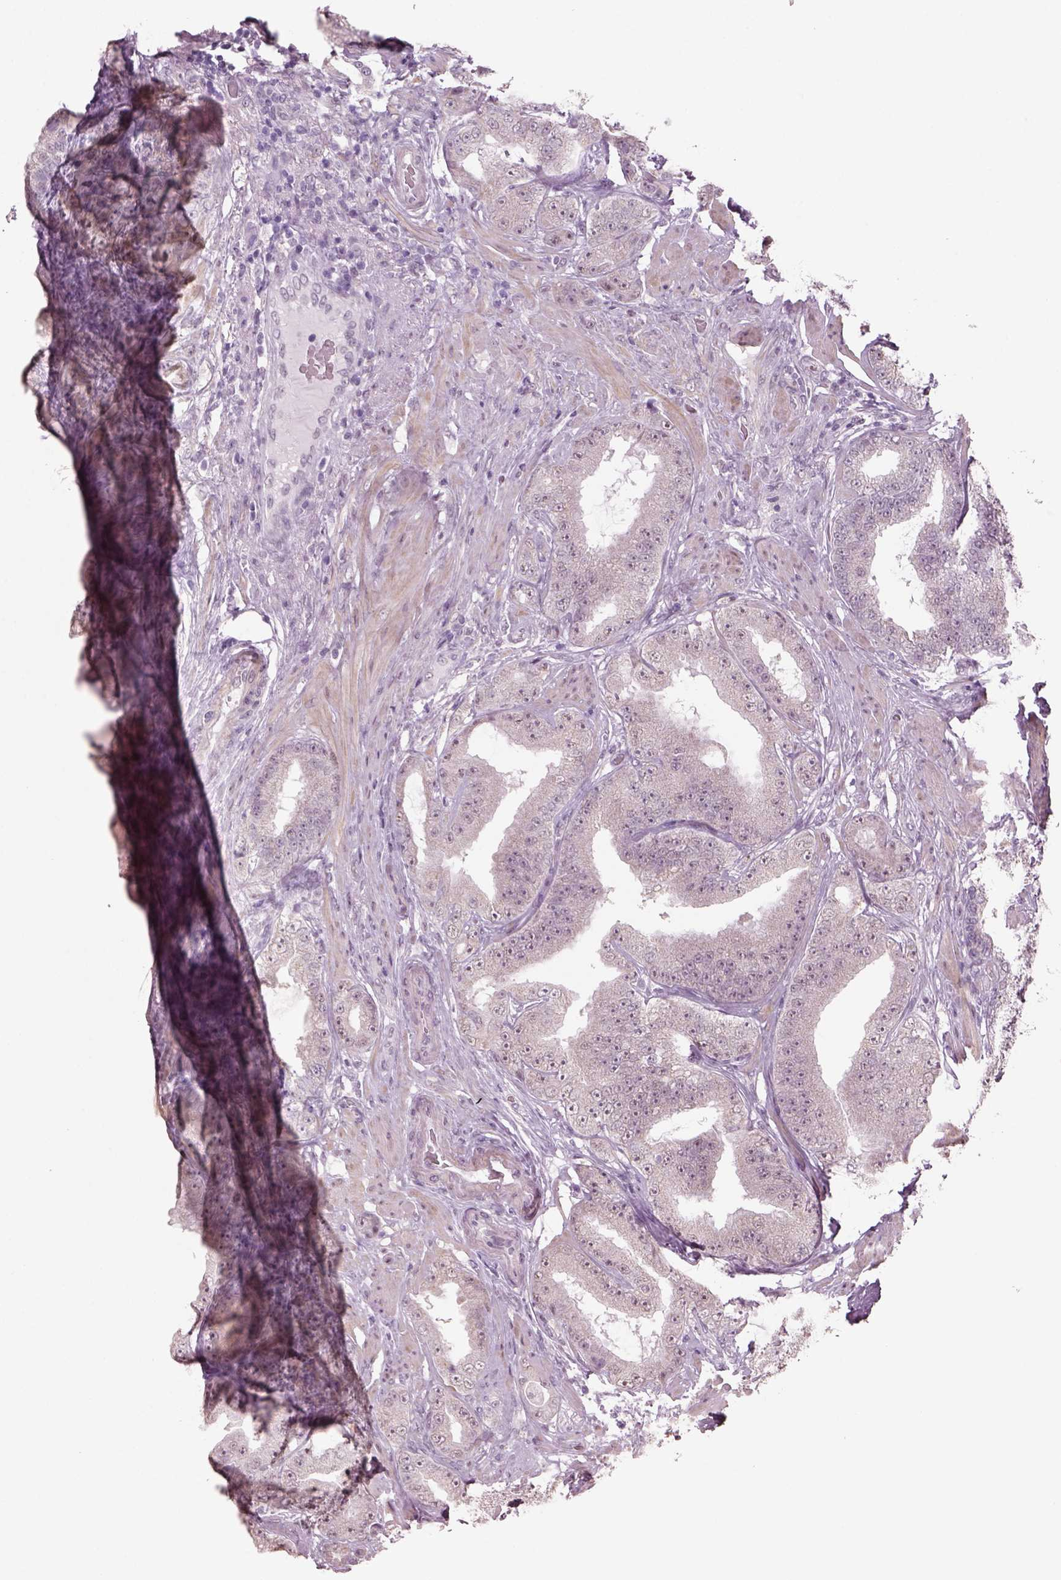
{"staining": {"intensity": "negative", "quantity": "none", "location": "none"}, "tissue": "prostate cancer", "cell_type": "Tumor cells", "image_type": "cancer", "snomed": [{"axis": "morphology", "description": "Adenocarcinoma, Low grade"}, {"axis": "topography", "description": "Prostate"}], "caption": "IHC photomicrograph of neoplastic tissue: human adenocarcinoma (low-grade) (prostate) stained with DAB (3,3'-diaminobenzidine) displays no significant protein positivity in tumor cells. The staining is performed using DAB brown chromogen with nuclei counter-stained in using hematoxylin.", "gene": "NAT8", "patient": {"sex": "male", "age": 60}}